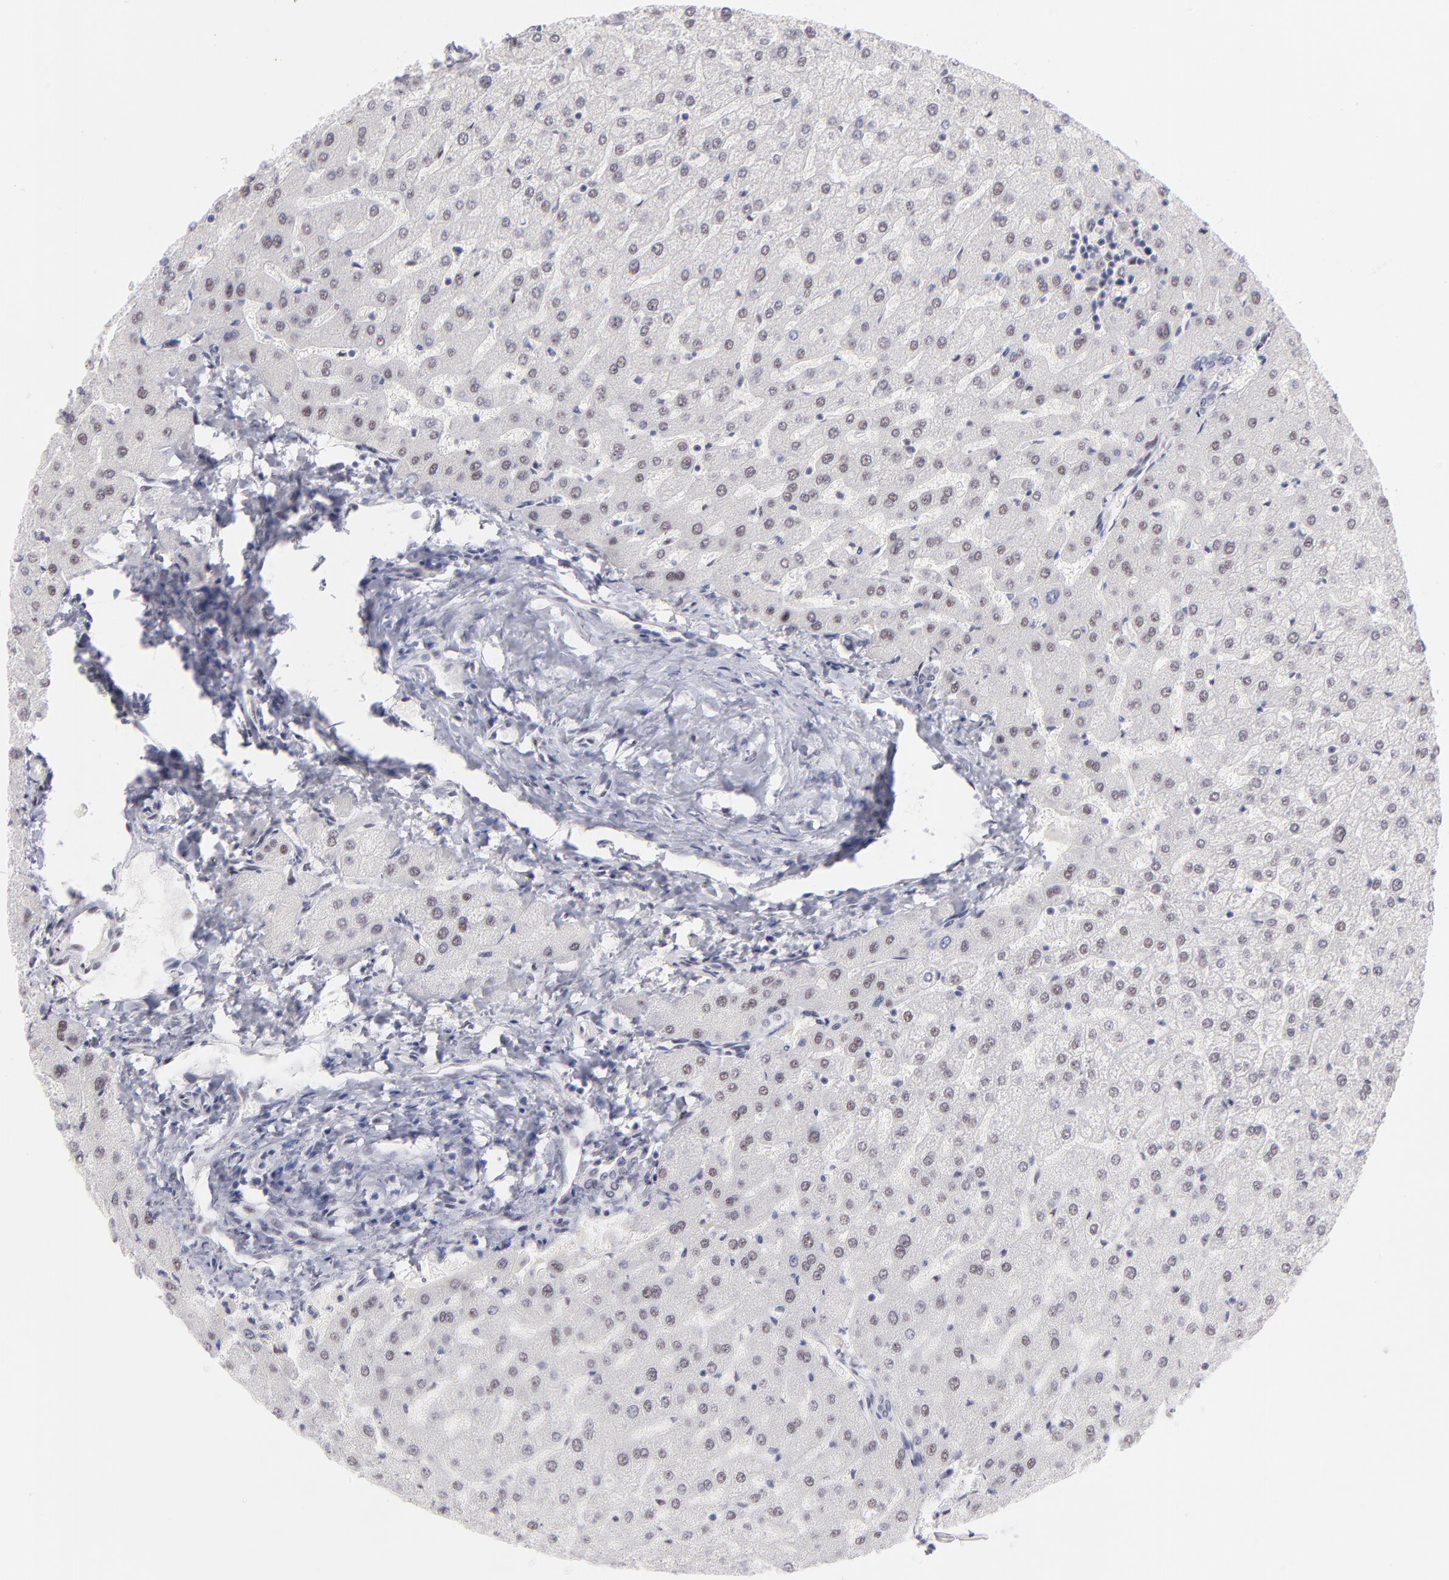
{"staining": {"intensity": "negative", "quantity": "none", "location": "none"}, "tissue": "liver", "cell_type": "Cholangiocytes", "image_type": "normal", "snomed": [{"axis": "morphology", "description": "Normal tissue, NOS"}, {"axis": "morphology", "description": "Fibrosis, NOS"}, {"axis": "topography", "description": "Liver"}], "caption": "Protein analysis of unremarkable liver reveals no significant staining in cholangiocytes.", "gene": "CDC25C", "patient": {"sex": "female", "age": 29}}